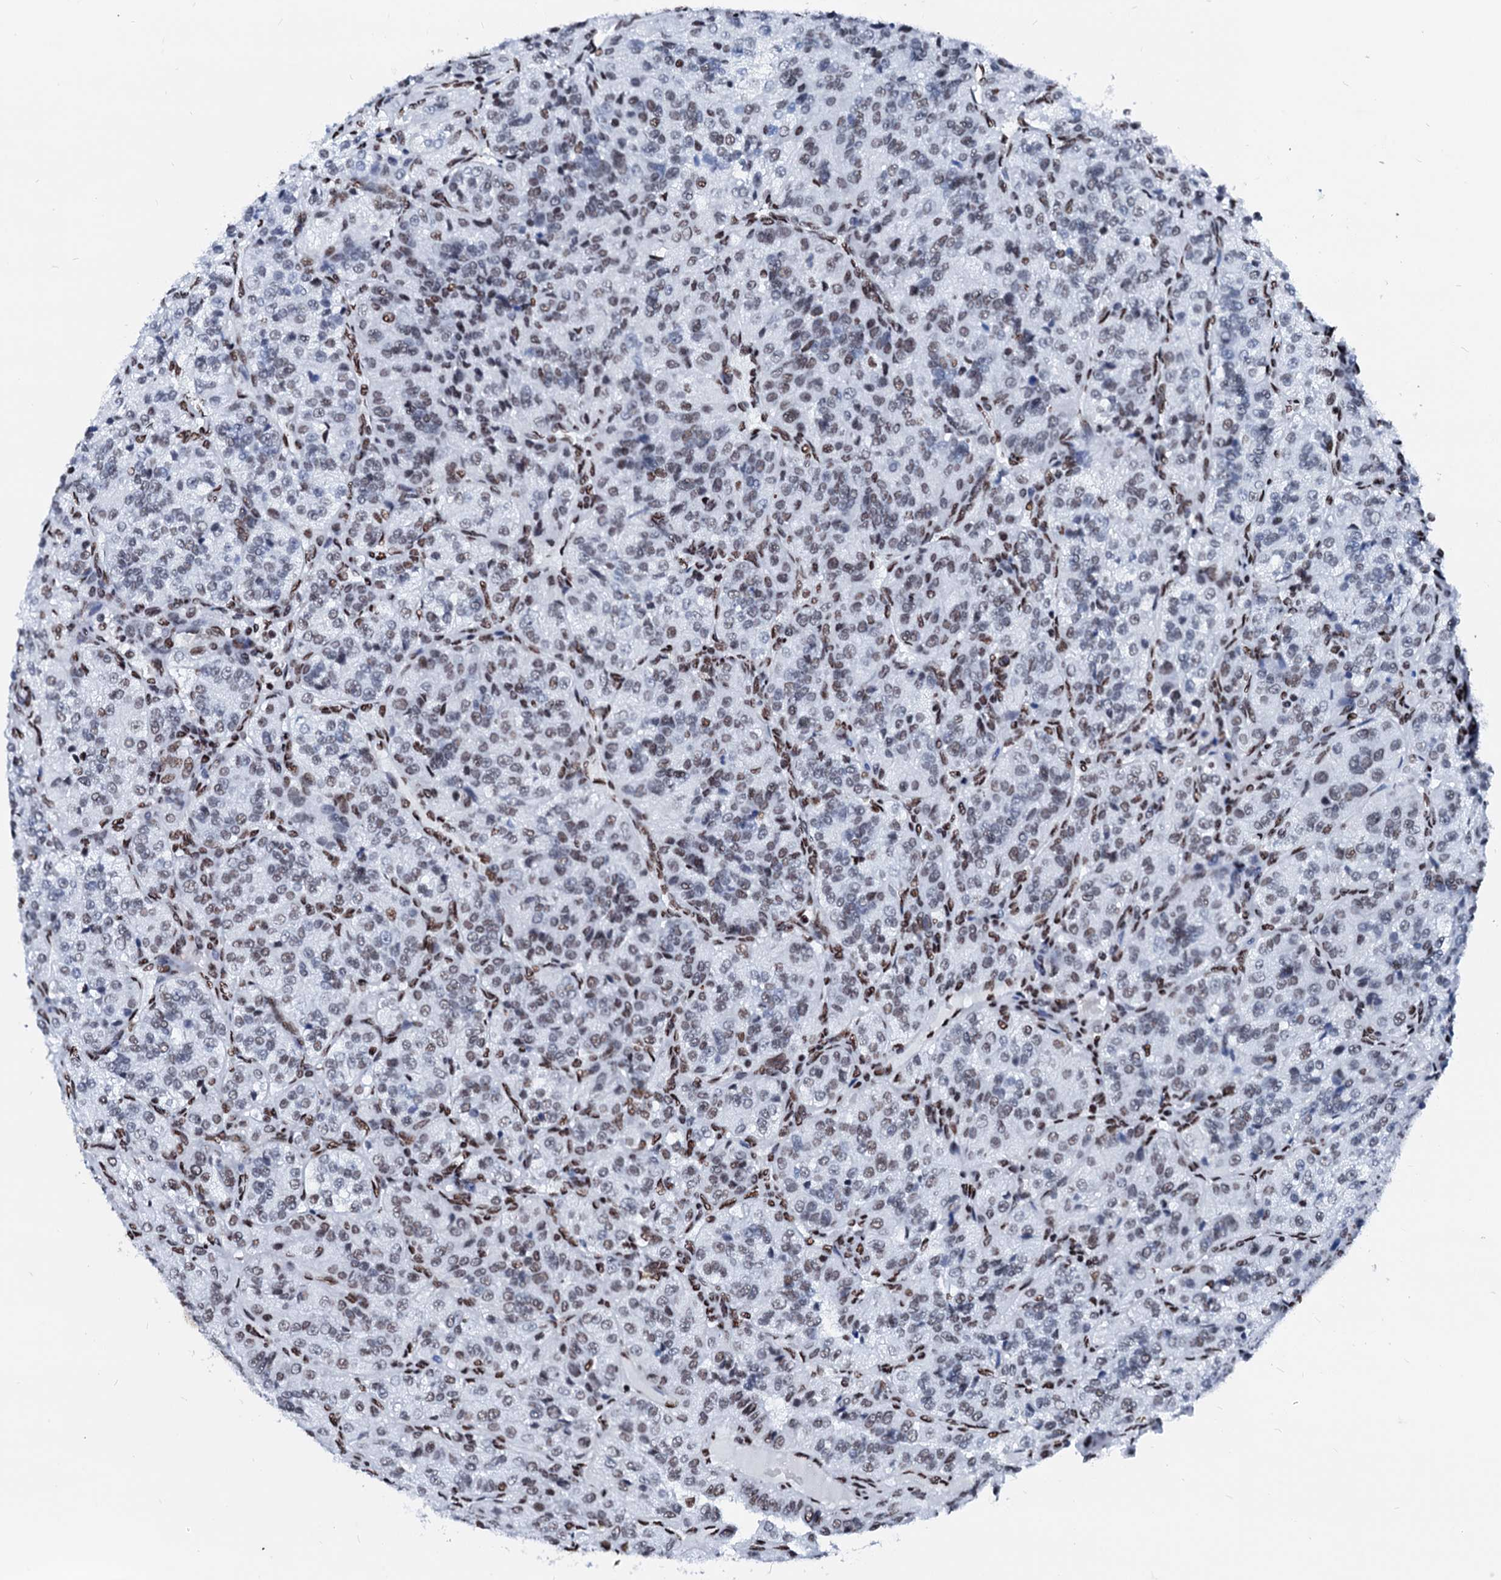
{"staining": {"intensity": "weak", "quantity": "25%-75%", "location": "nuclear"}, "tissue": "renal cancer", "cell_type": "Tumor cells", "image_type": "cancer", "snomed": [{"axis": "morphology", "description": "Adenocarcinoma, NOS"}, {"axis": "topography", "description": "Kidney"}], "caption": "Renal cancer stained with IHC reveals weak nuclear positivity in about 25%-75% of tumor cells.", "gene": "RALY", "patient": {"sex": "female", "age": 63}}